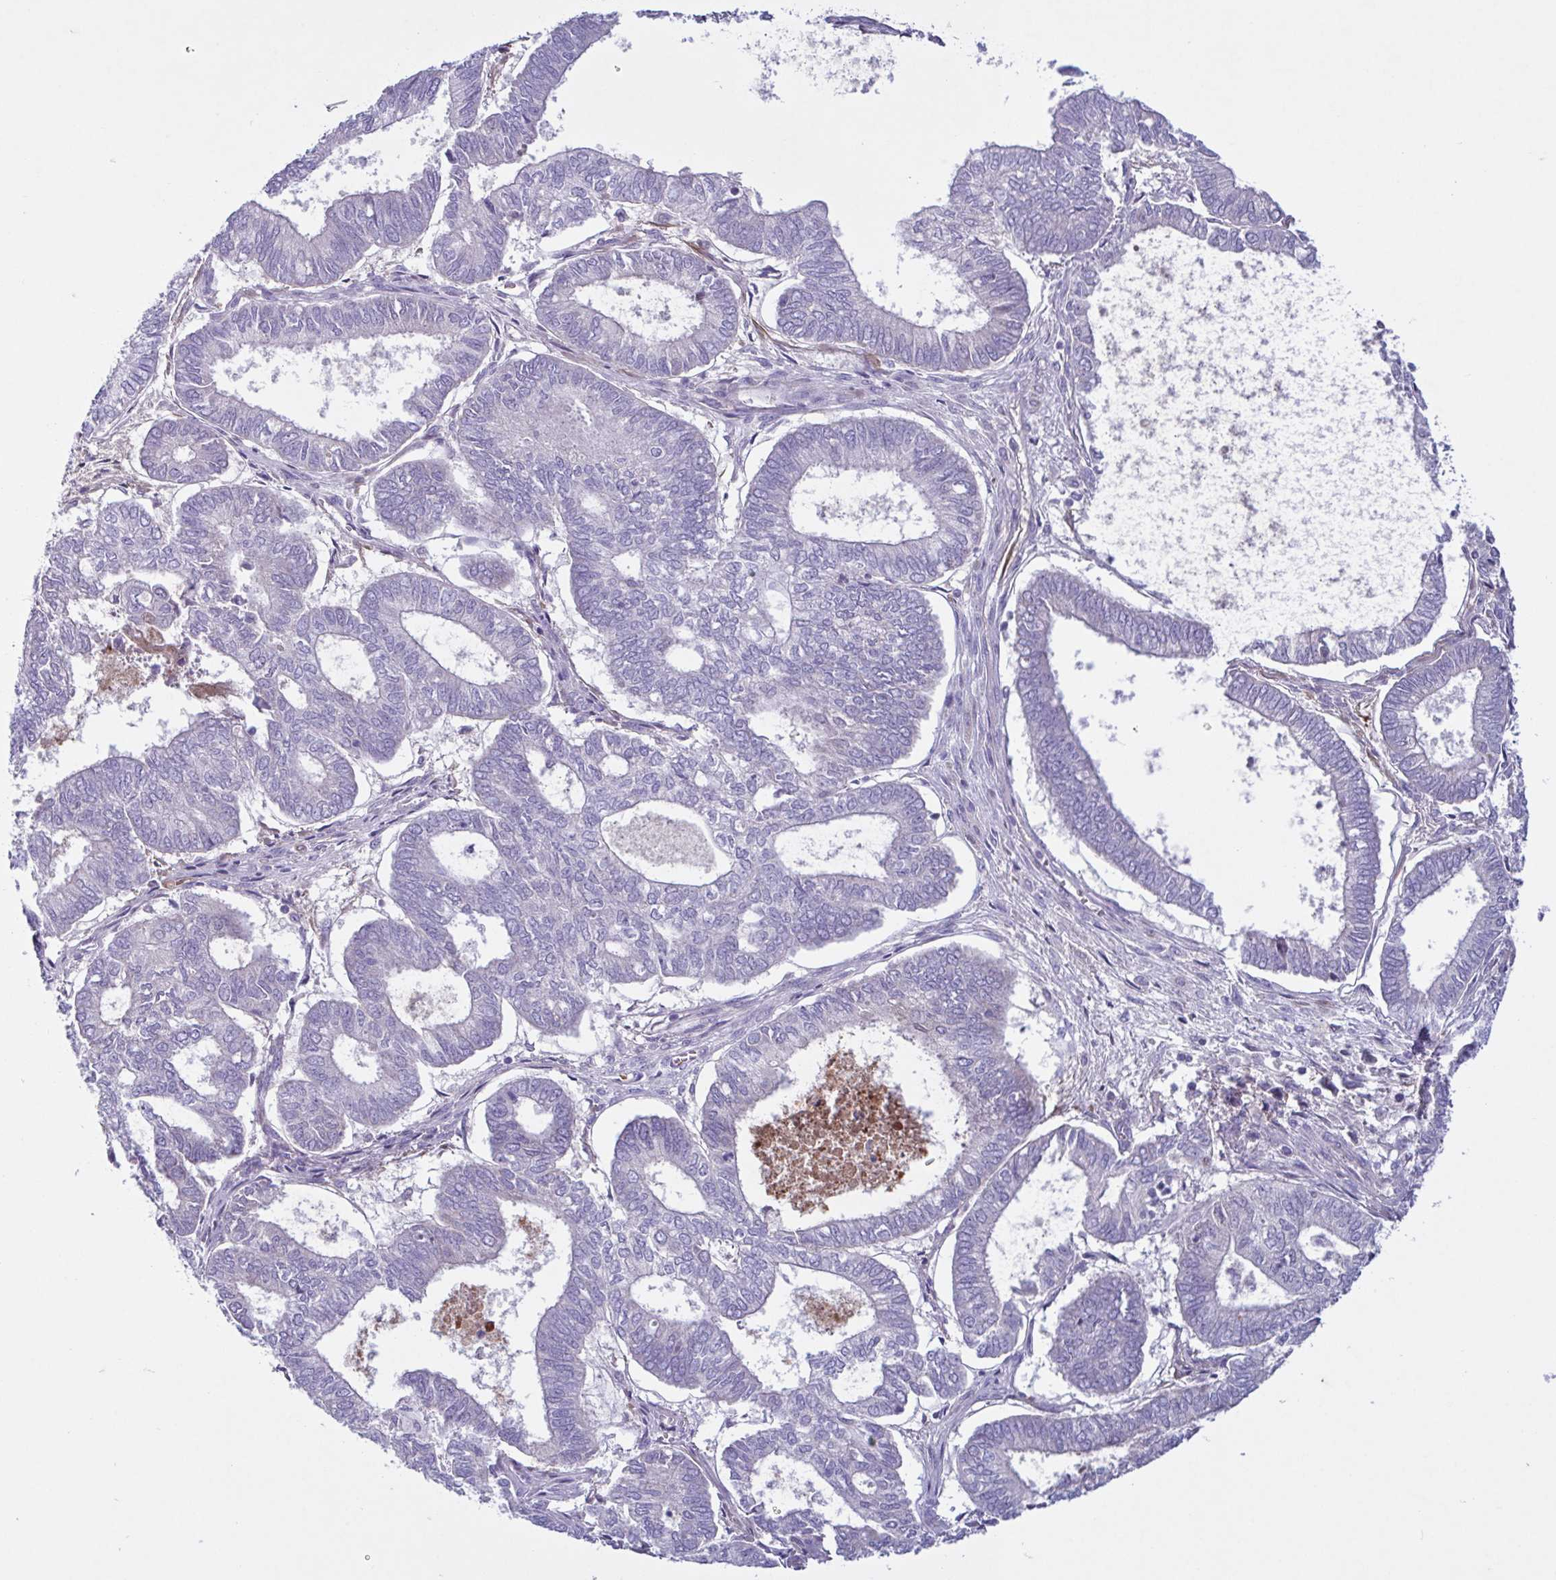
{"staining": {"intensity": "negative", "quantity": "none", "location": "none"}, "tissue": "ovarian cancer", "cell_type": "Tumor cells", "image_type": "cancer", "snomed": [{"axis": "morphology", "description": "Carcinoma, endometroid"}, {"axis": "topography", "description": "Ovary"}], "caption": "Tumor cells are negative for brown protein staining in ovarian endometroid carcinoma. The staining is performed using DAB brown chromogen with nuclei counter-stained in using hematoxylin.", "gene": "F13B", "patient": {"sex": "female", "age": 64}}